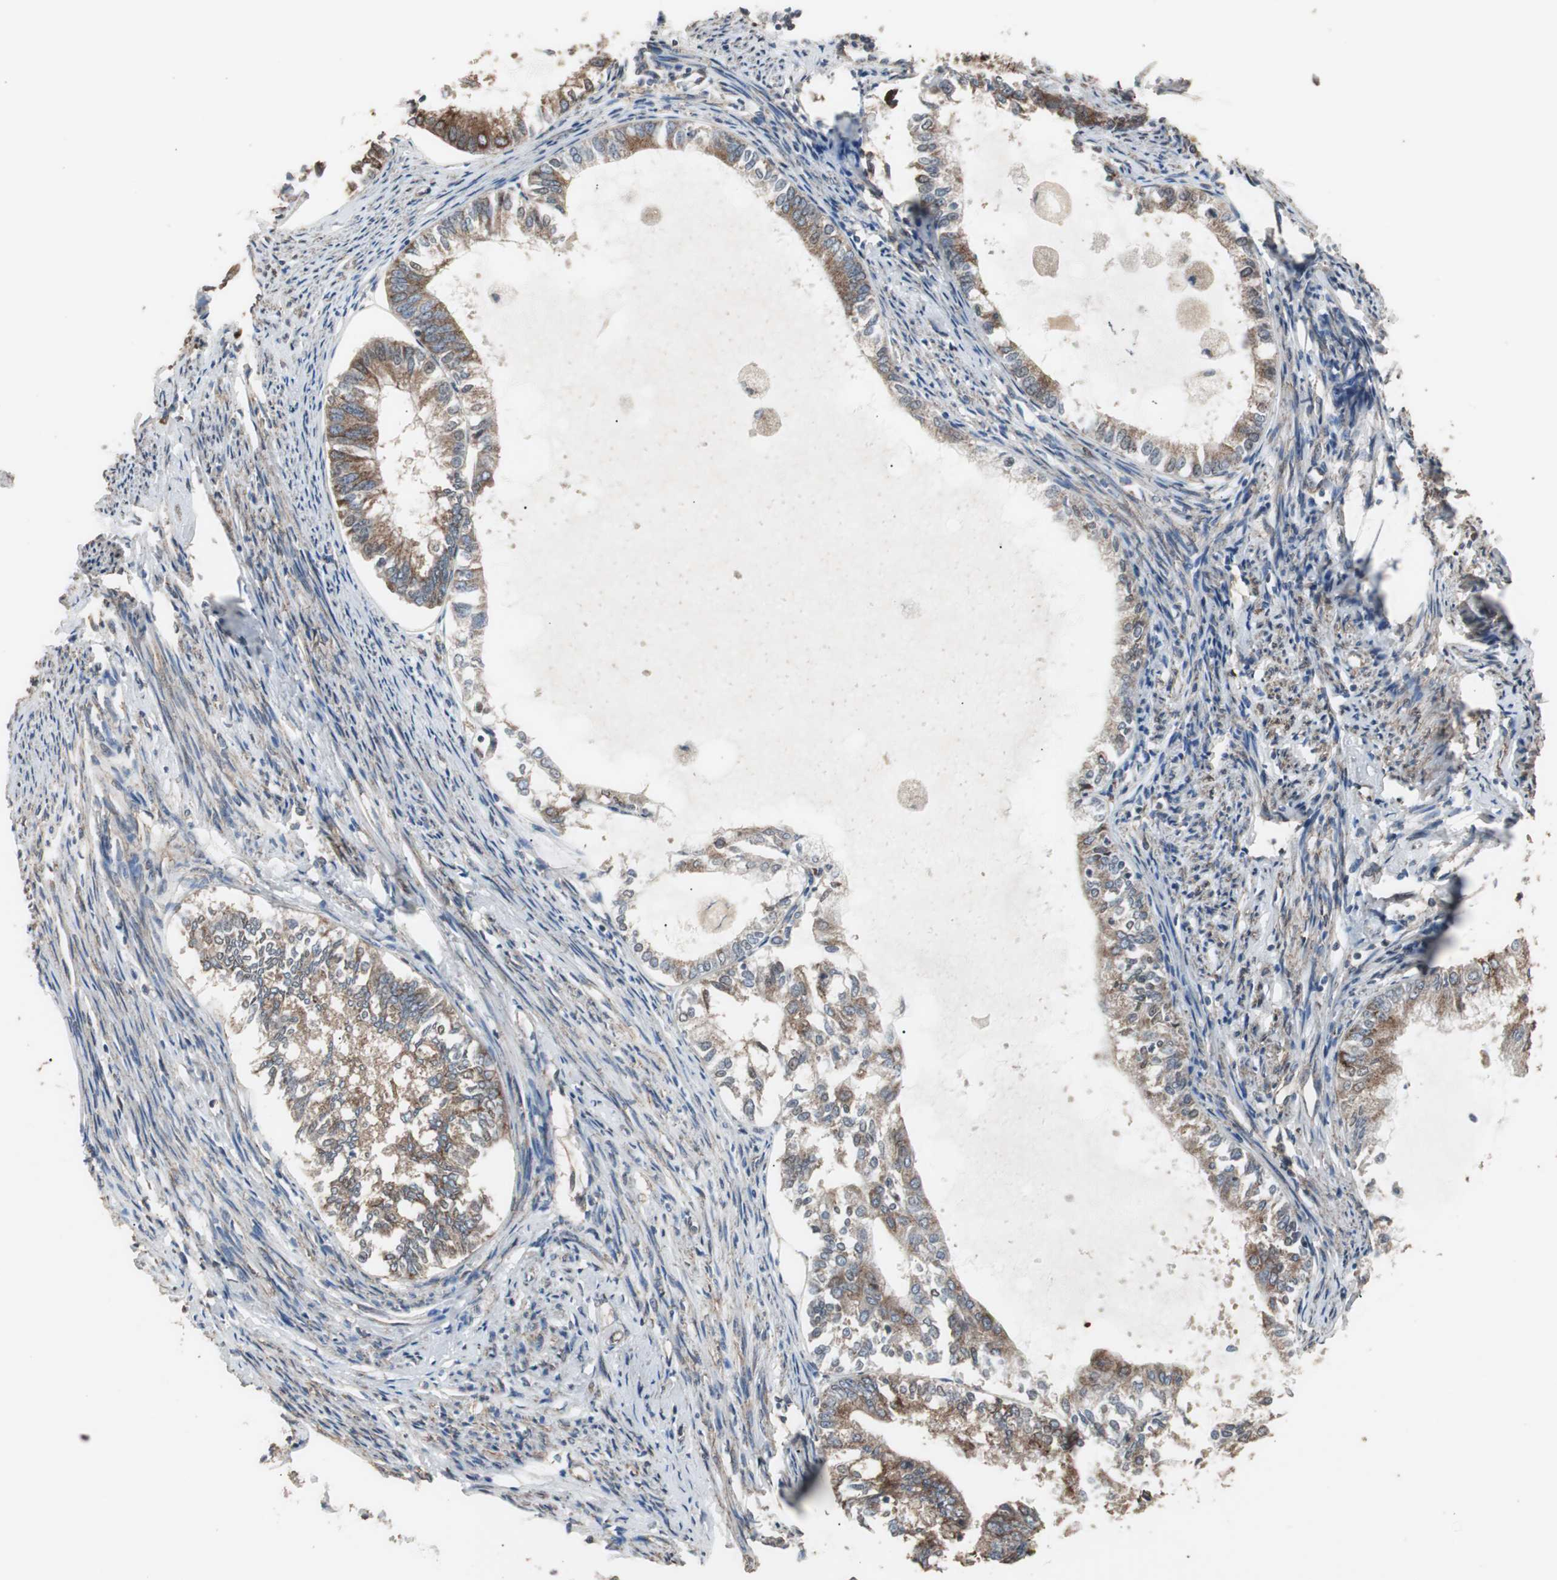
{"staining": {"intensity": "moderate", "quantity": ">75%", "location": "cytoplasmic/membranous"}, "tissue": "endometrial cancer", "cell_type": "Tumor cells", "image_type": "cancer", "snomed": [{"axis": "morphology", "description": "Adenocarcinoma, NOS"}, {"axis": "topography", "description": "Endometrium"}], "caption": "There is medium levels of moderate cytoplasmic/membranous expression in tumor cells of endometrial cancer, as demonstrated by immunohistochemical staining (brown color).", "gene": "LZTS1", "patient": {"sex": "female", "age": 86}}